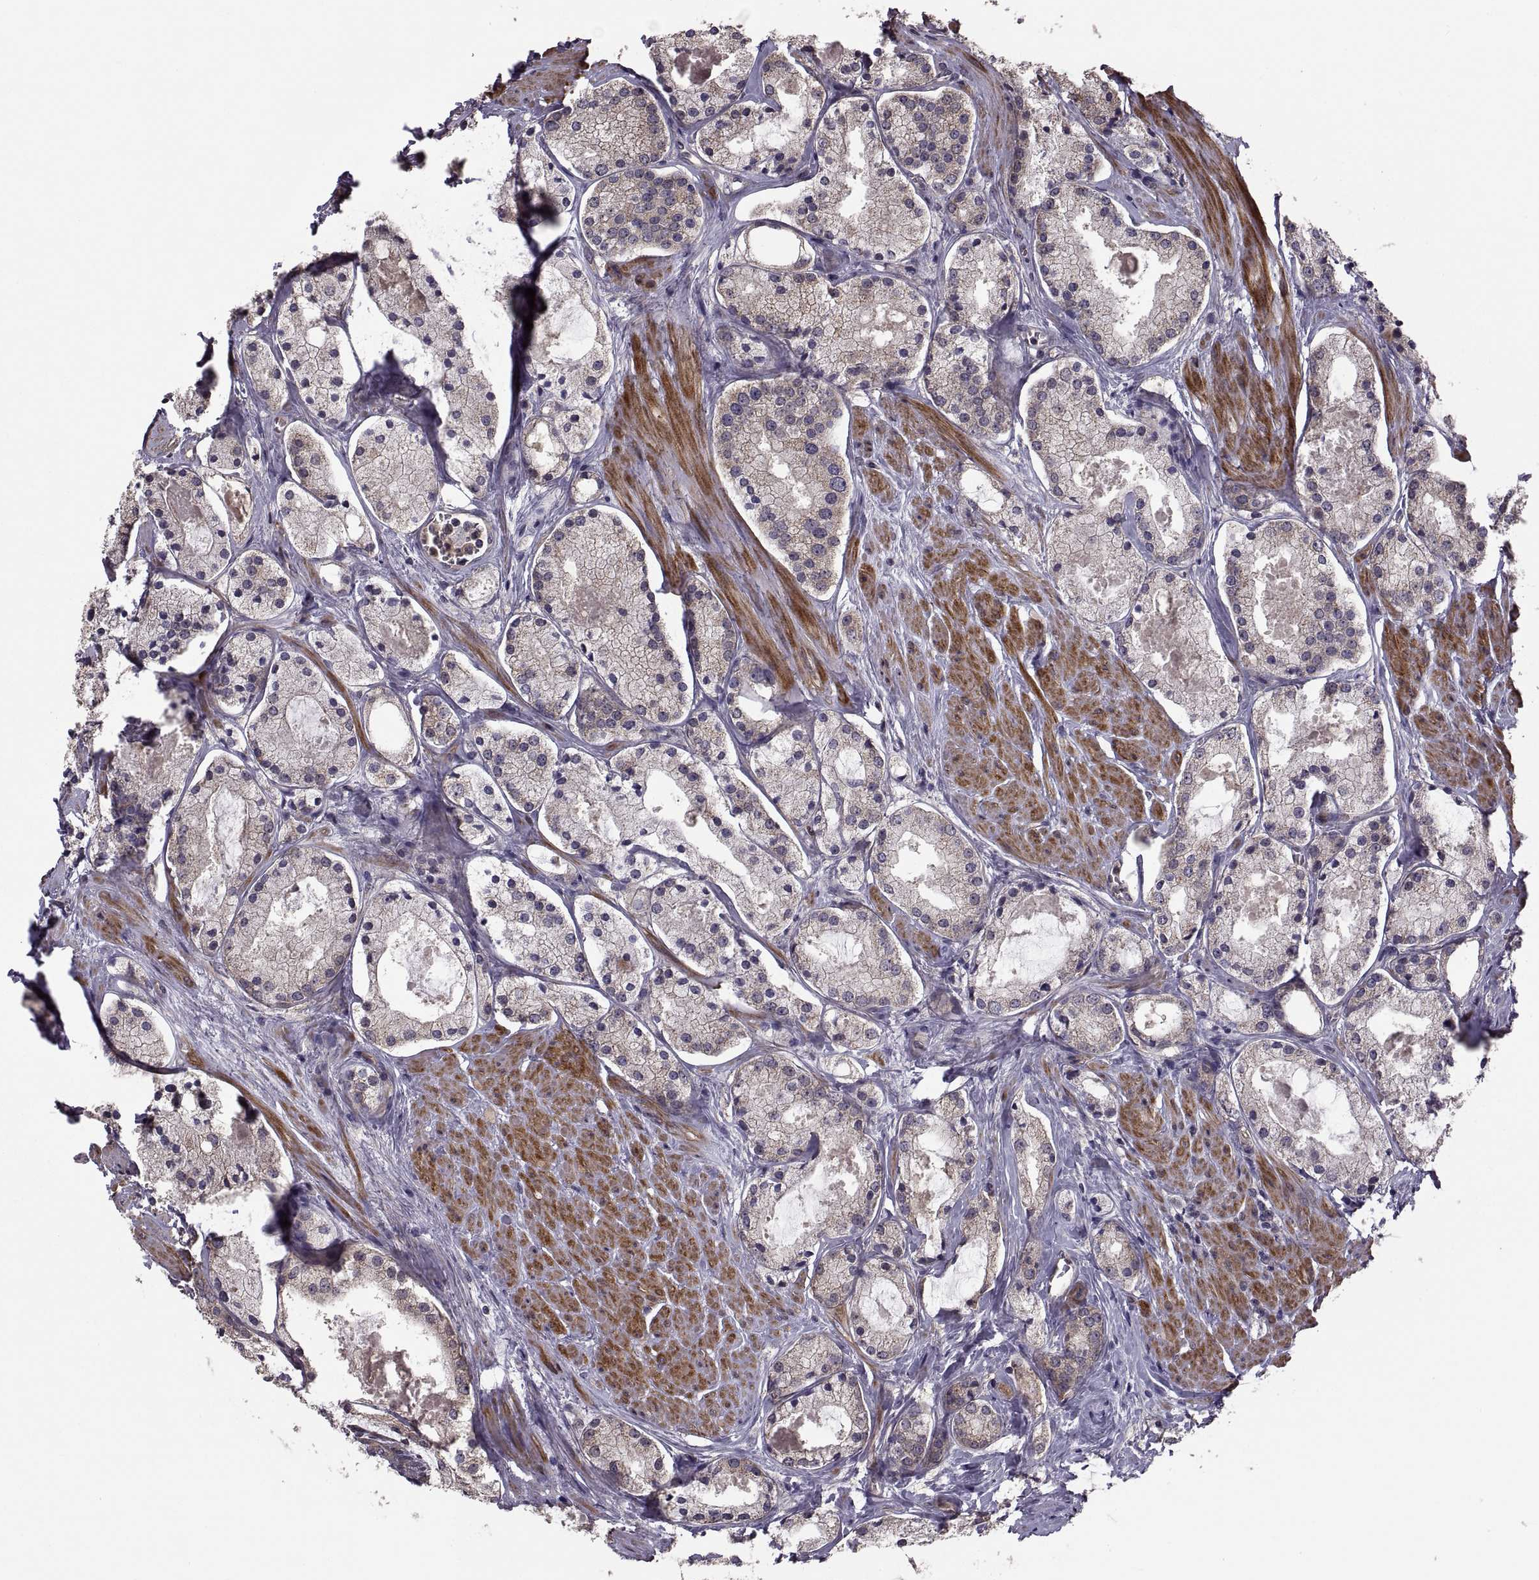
{"staining": {"intensity": "weak", "quantity": "25%-75%", "location": "cytoplasmic/membranous"}, "tissue": "prostate cancer", "cell_type": "Tumor cells", "image_type": "cancer", "snomed": [{"axis": "morphology", "description": "Adenocarcinoma, NOS"}, {"axis": "morphology", "description": "Adenocarcinoma, High grade"}, {"axis": "topography", "description": "Prostate"}], "caption": "The image exhibits staining of adenocarcinoma (prostate), revealing weak cytoplasmic/membranous protein staining (brown color) within tumor cells.", "gene": "PMM2", "patient": {"sex": "male", "age": 64}}